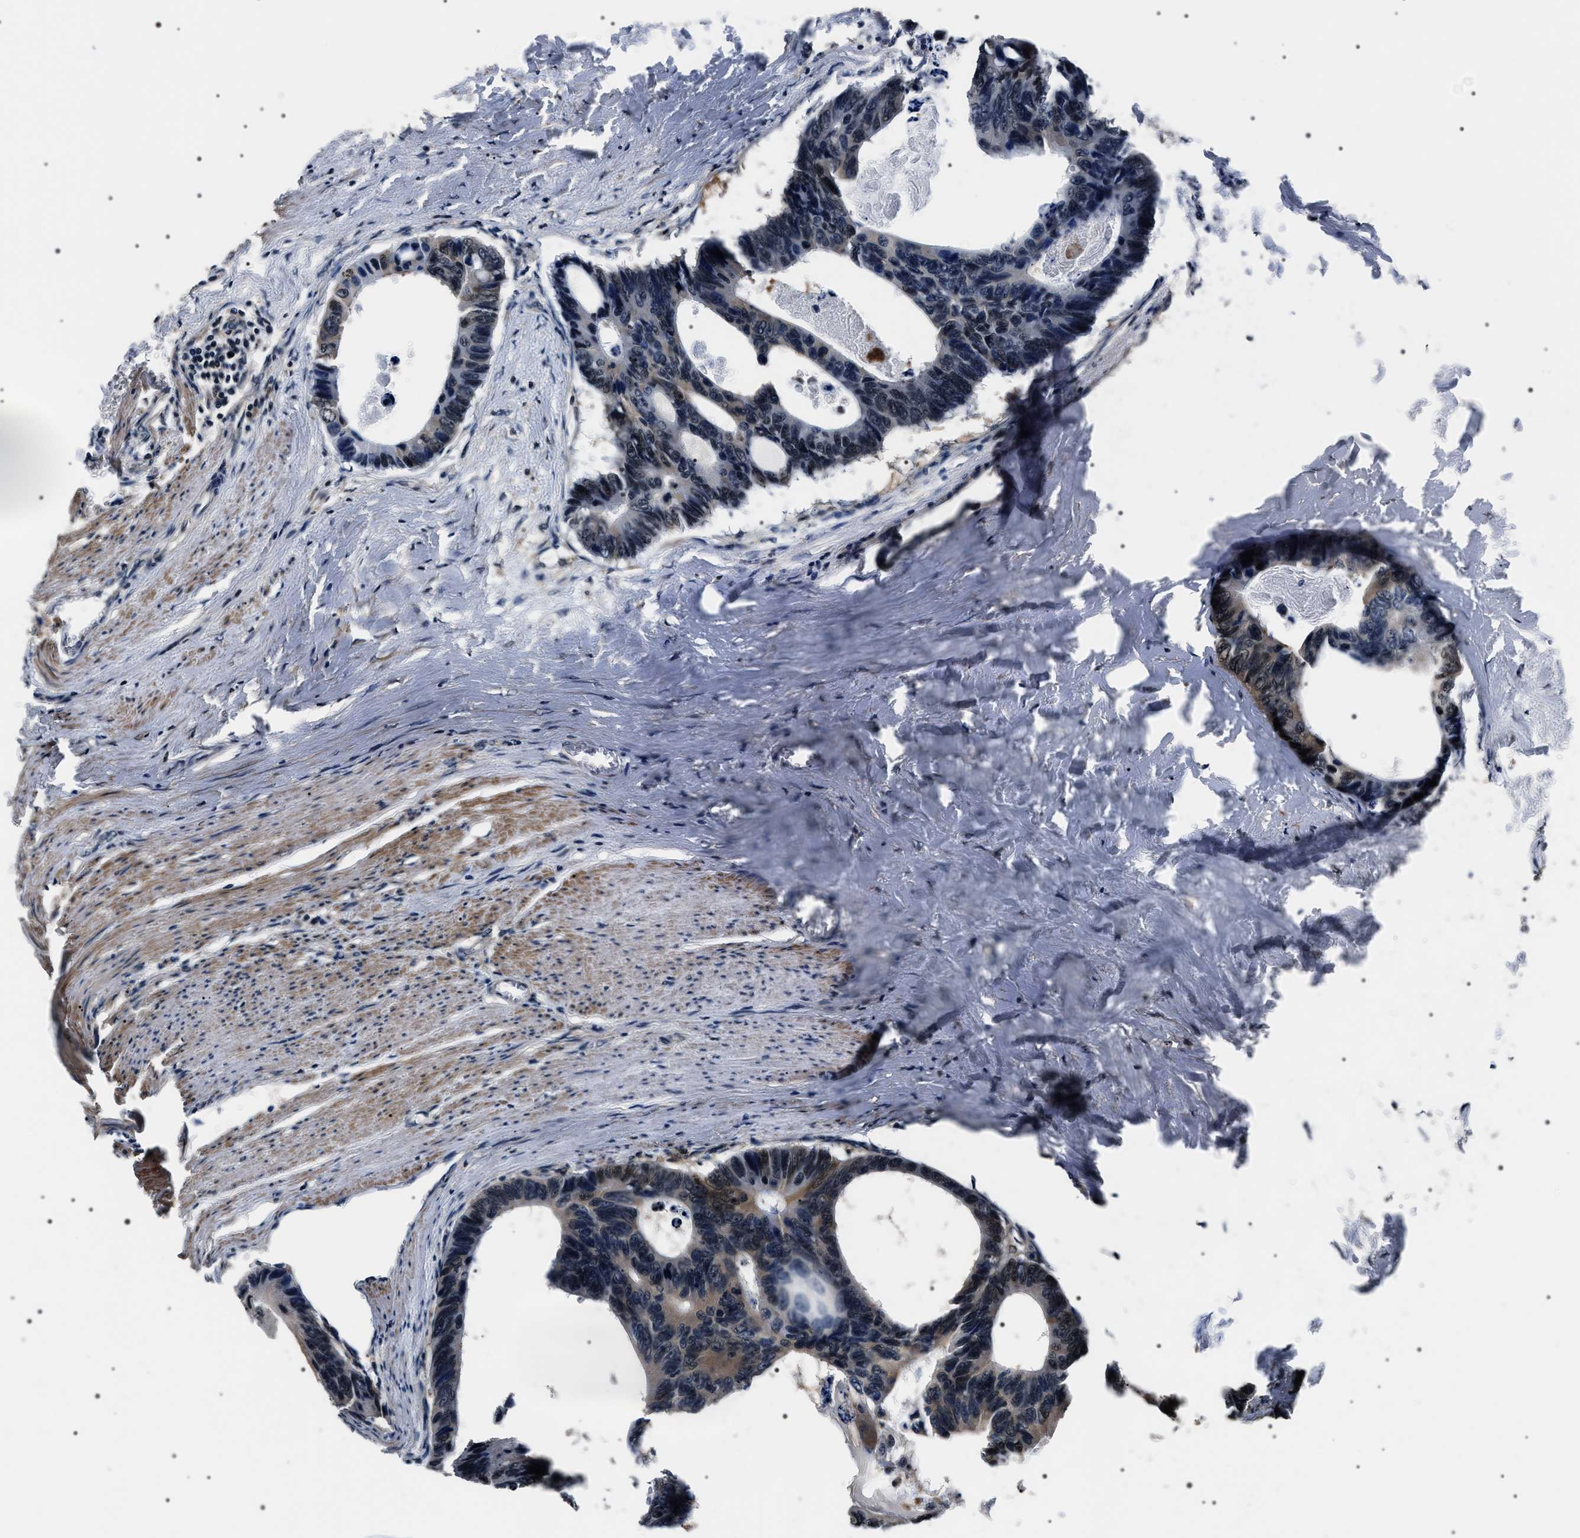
{"staining": {"intensity": "weak", "quantity": "<25%", "location": "nuclear"}, "tissue": "colorectal cancer", "cell_type": "Tumor cells", "image_type": "cancer", "snomed": [{"axis": "morphology", "description": "Adenocarcinoma, NOS"}, {"axis": "topography", "description": "Colon"}], "caption": "Protein analysis of adenocarcinoma (colorectal) displays no significant expression in tumor cells.", "gene": "SIPA1", "patient": {"sex": "female", "age": 55}}